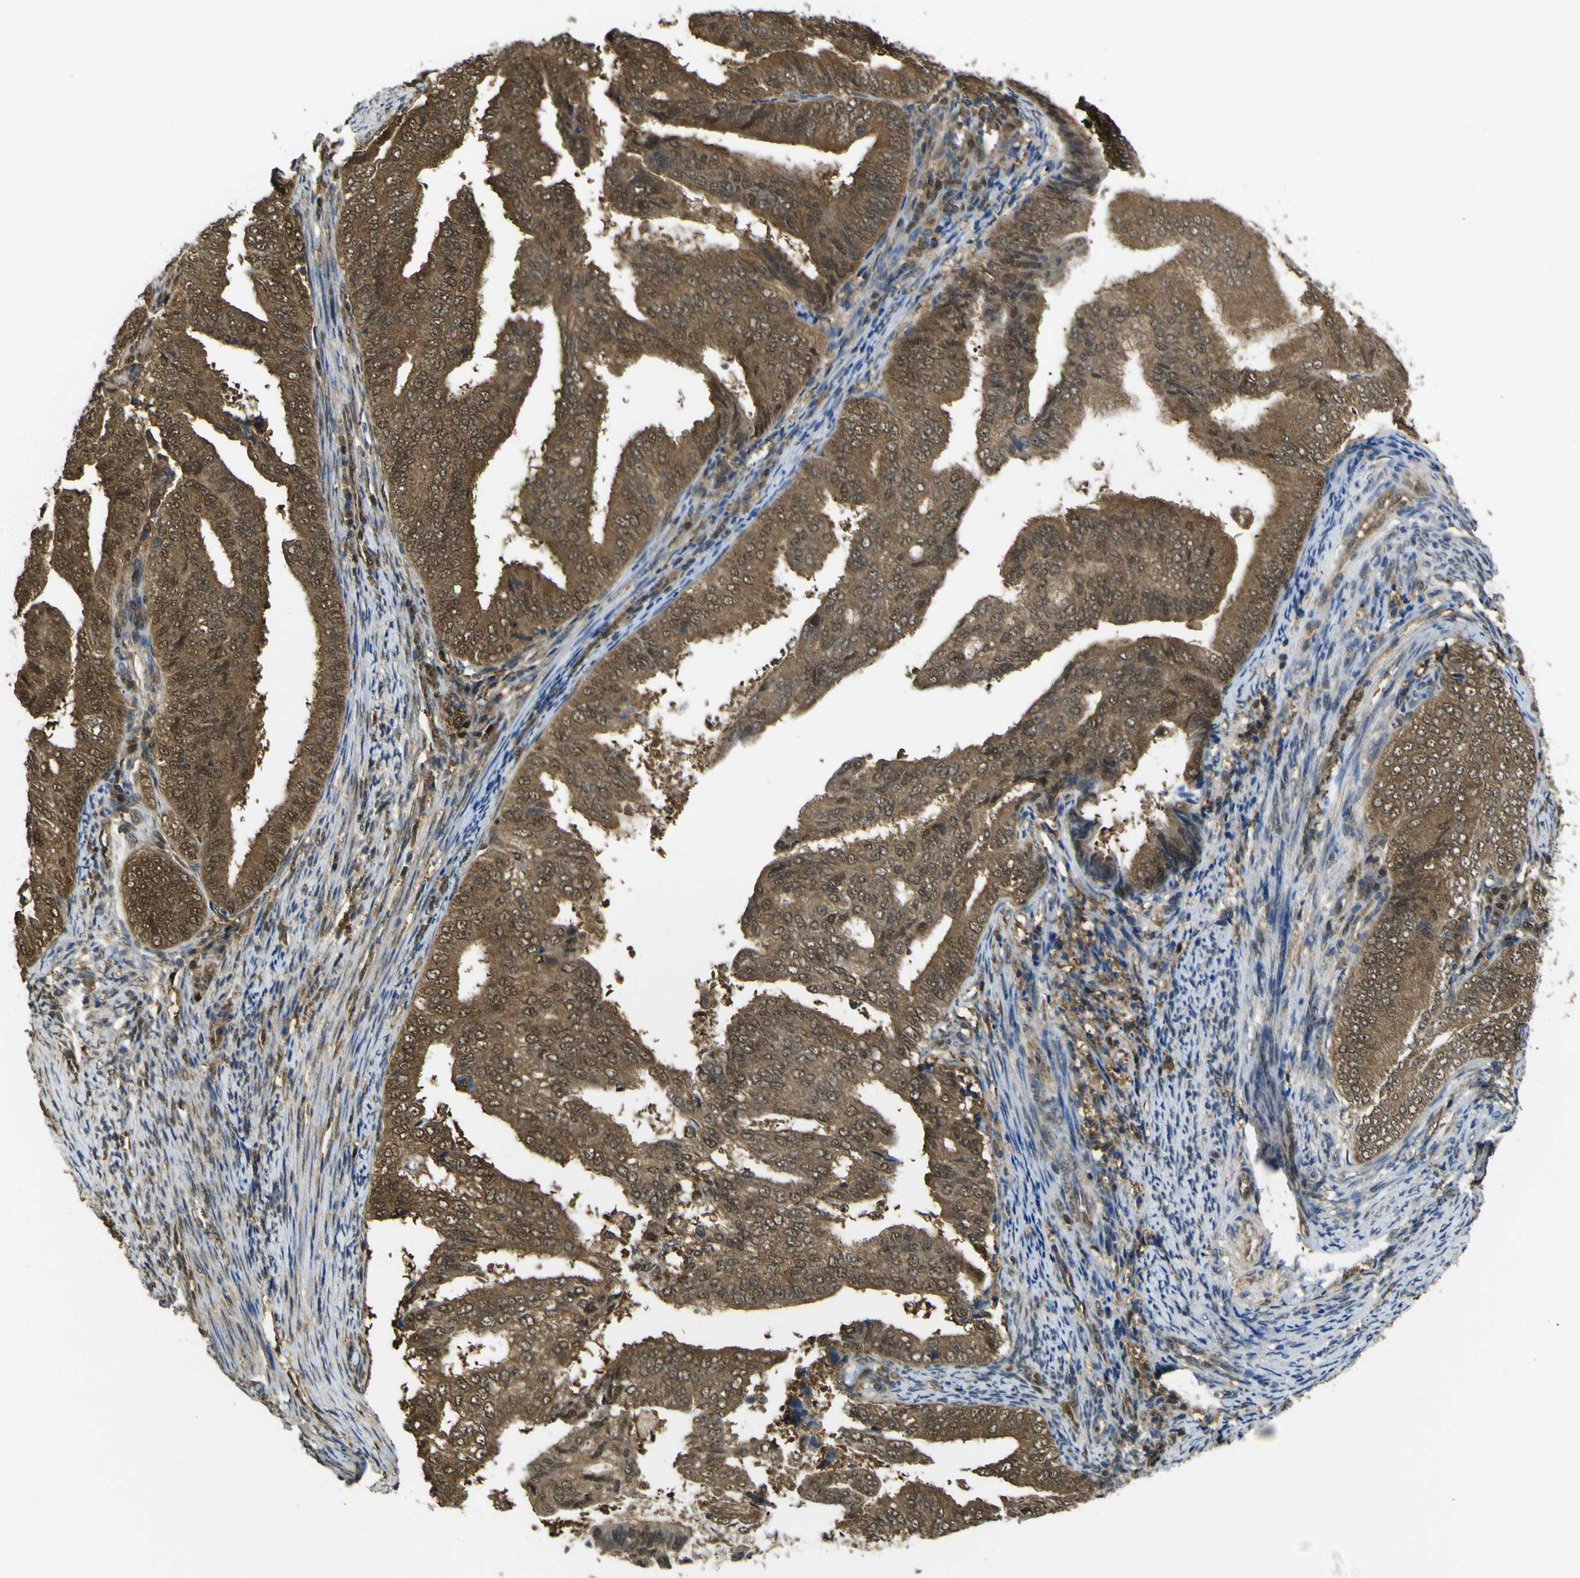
{"staining": {"intensity": "moderate", "quantity": ">75%", "location": "cytoplasmic/membranous,nuclear"}, "tissue": "endometrial cancer", "cell_type": "Tumor cells", "image_type": "cancer", "snomed": [{"axis": "morphology", "description": "Adenocarcinoma, NOS"}, {"axis": "topography", "description": "Endometrium"}], "caption": "This histopathology image exhibits immunohistochemistry (IHC) staining of human endometrial cancer, with medium moderate cytoplasmic/membranous and nuclear positivity in about >75% of tumor cells.", "gene": "YWHAG", "patient": {"sex": "female", "age": 58}}